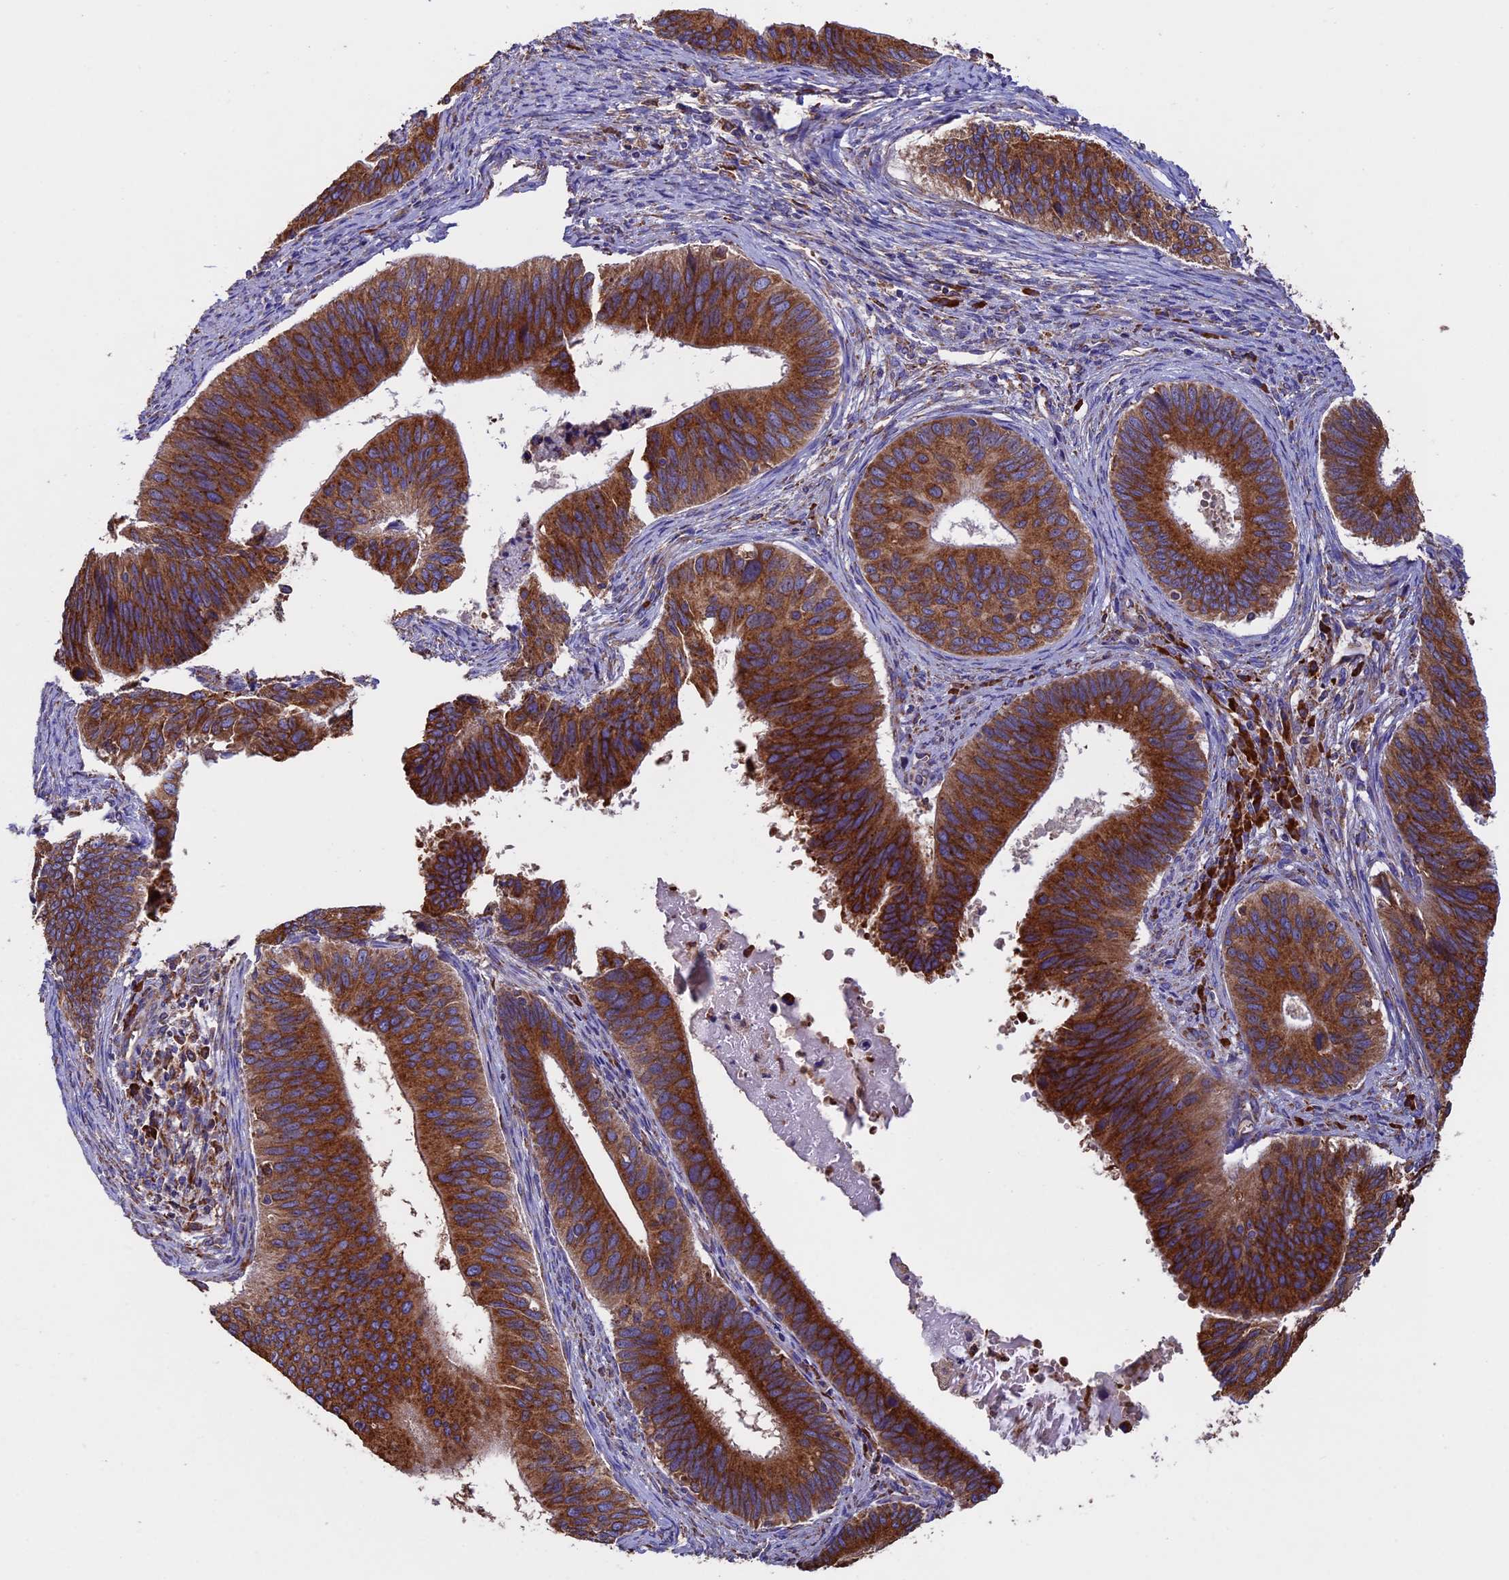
{"staining": {"intensity": "strong", "quantity": ">75%", "location": "cytoplasmic/membranous"}, "tissue": "cervical cancer", "cell_type": "Tumor cells", "image_type": "cancer", "snomed": [{"axis": "morphology", "description": "Adenocarcinoma, NOS"}, {"axis": "topography", "description": "Cervix"}], "caption": "This photomicrograph displays immunohistochemistry (IHC) staining of adenocarcinoma (cervical), with high strong cytoplasmic/membranous expression in about >75% of tumor cells.", "gene": "BTBD3", "patient": {"sex": "female", "age": 42}}